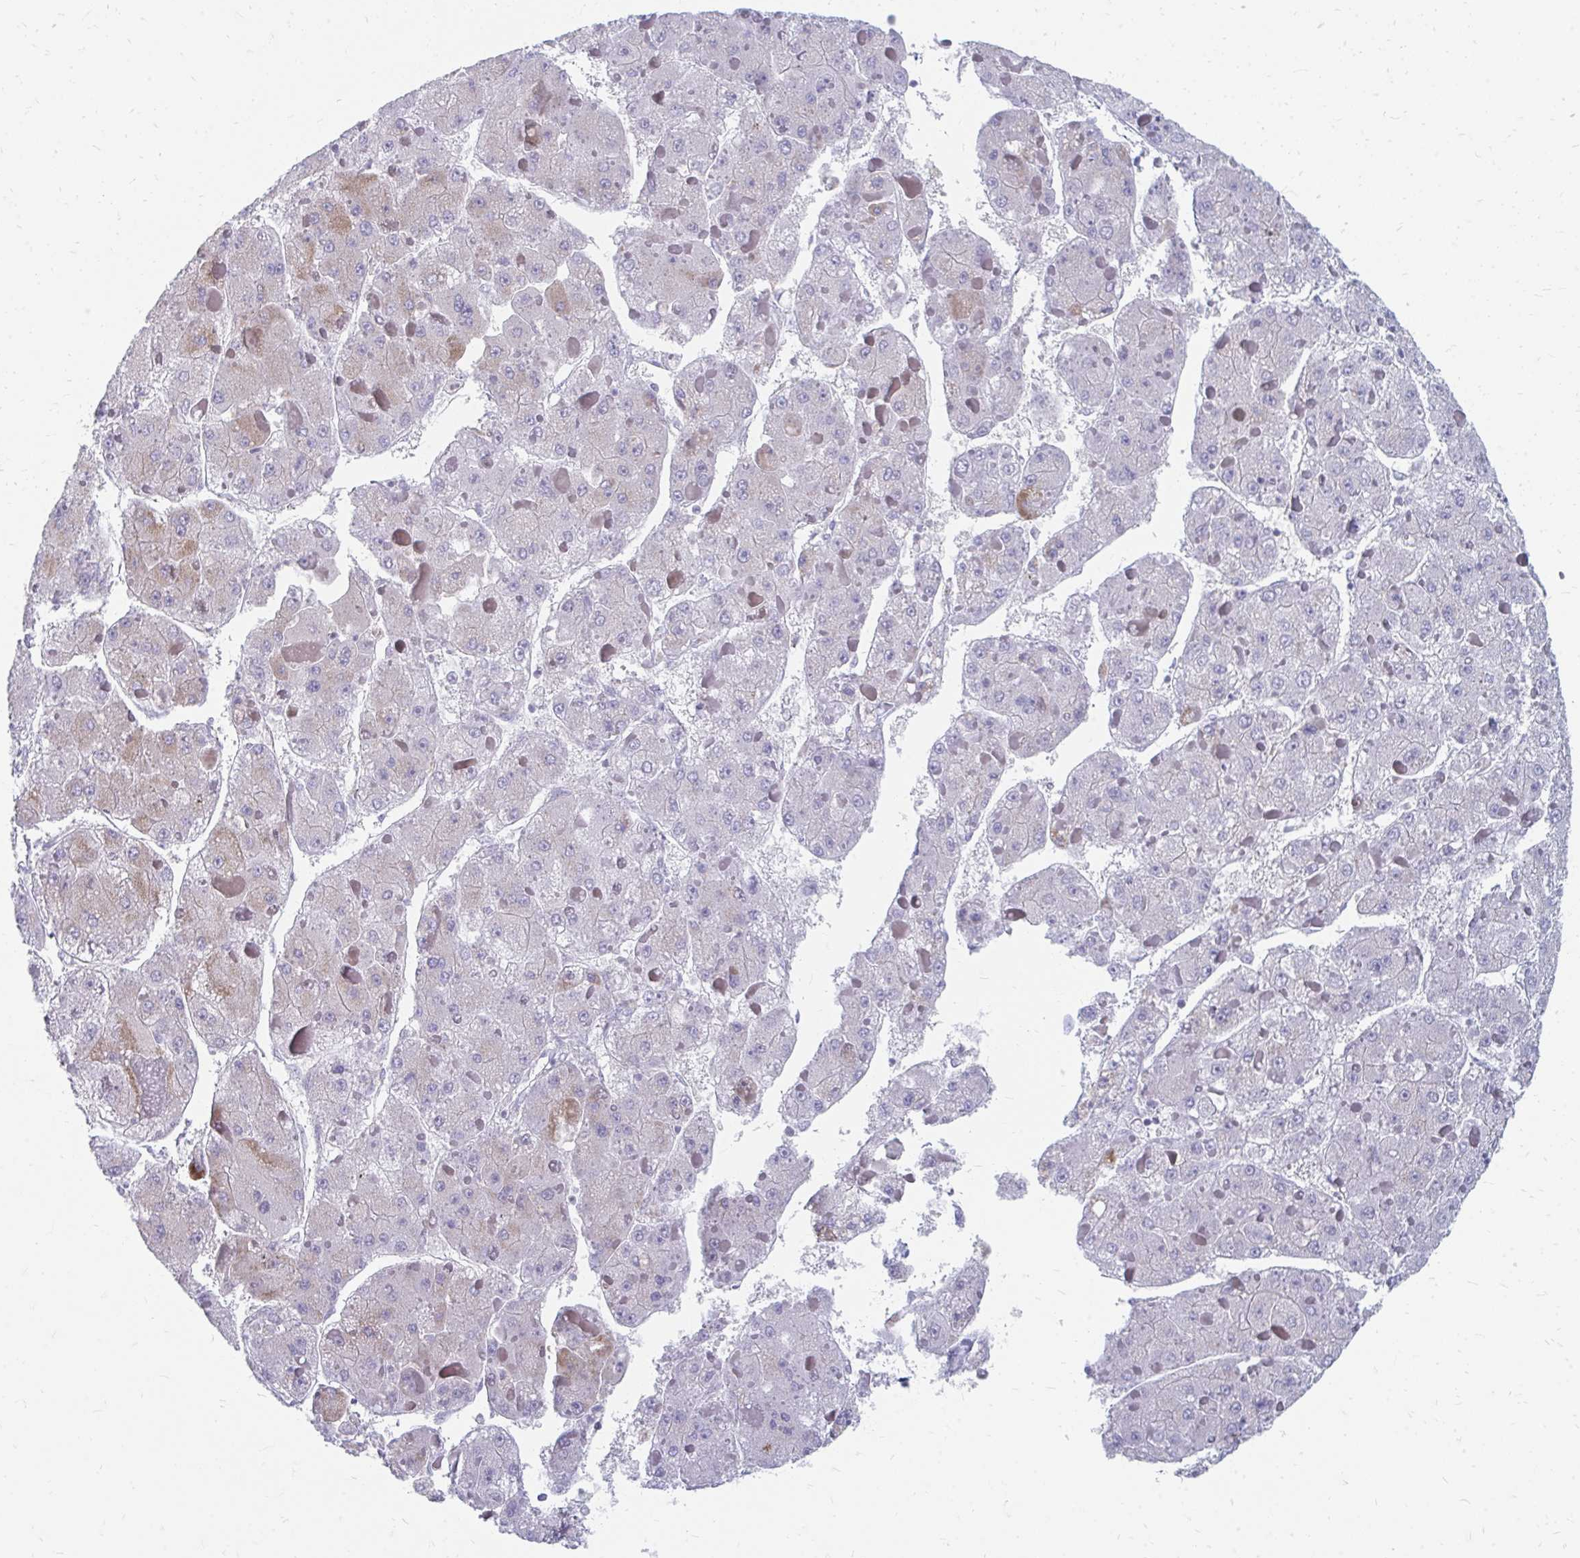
{"staining": {"intensity": "negative", "quantity": "none", "location": "none"}, "tissue": "liver cancer", "cell_type": "Tumor cells", "image_type": "cancer", "snomed": [{"axis": "morphology", "description": "Carcinoma, Hepatocellular, NOS"}, {"axis": "topography", "description": "Liver"}], "caption": "Immunohistochemical staining of human liver hepatocellular carcinoma exhibits no significant expression in tumor cells.", "gene": "PABIR3", "patient": {"sex": "female", "age": 73}}